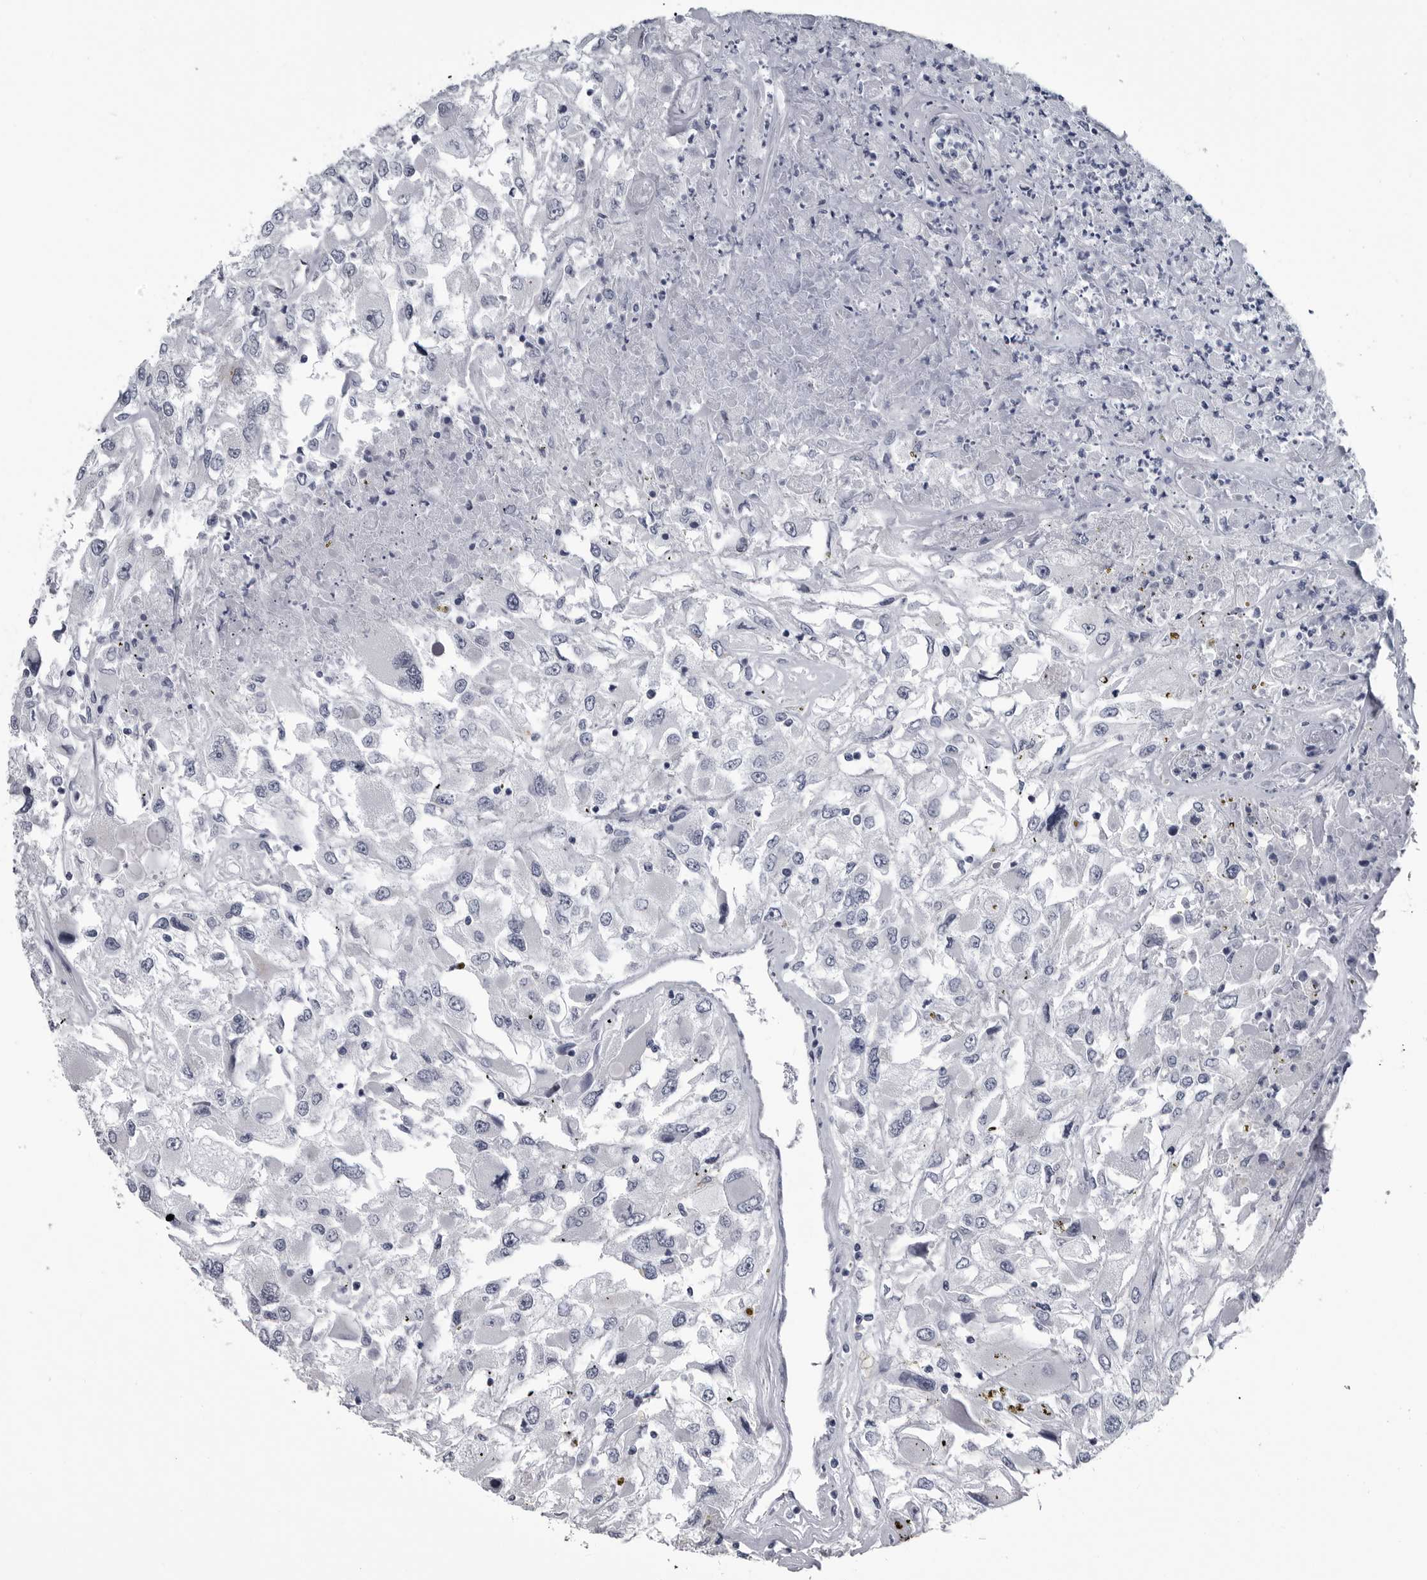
{"staining": {"intensity": "negative", "quantity": "none", "location": "none"}, "tissue": "renal cancer", "cell_type": "Tumor cells", "image_type": "cancer", "snomed": [{"axis": "morphology", "description": "Adenocarcinoma, NOS"}, {"axis": "topography", "description": "Kidney"}], "caption": "Immunohistochemistry of human renal adenocarcinoma shows no expression in tumor cells. The staining is performed using DAB brown chromogen with nuclei counter-stained in using hematoxylin.", "gene": "MYOC", "patient": {"sex": "female", "age": 52}}